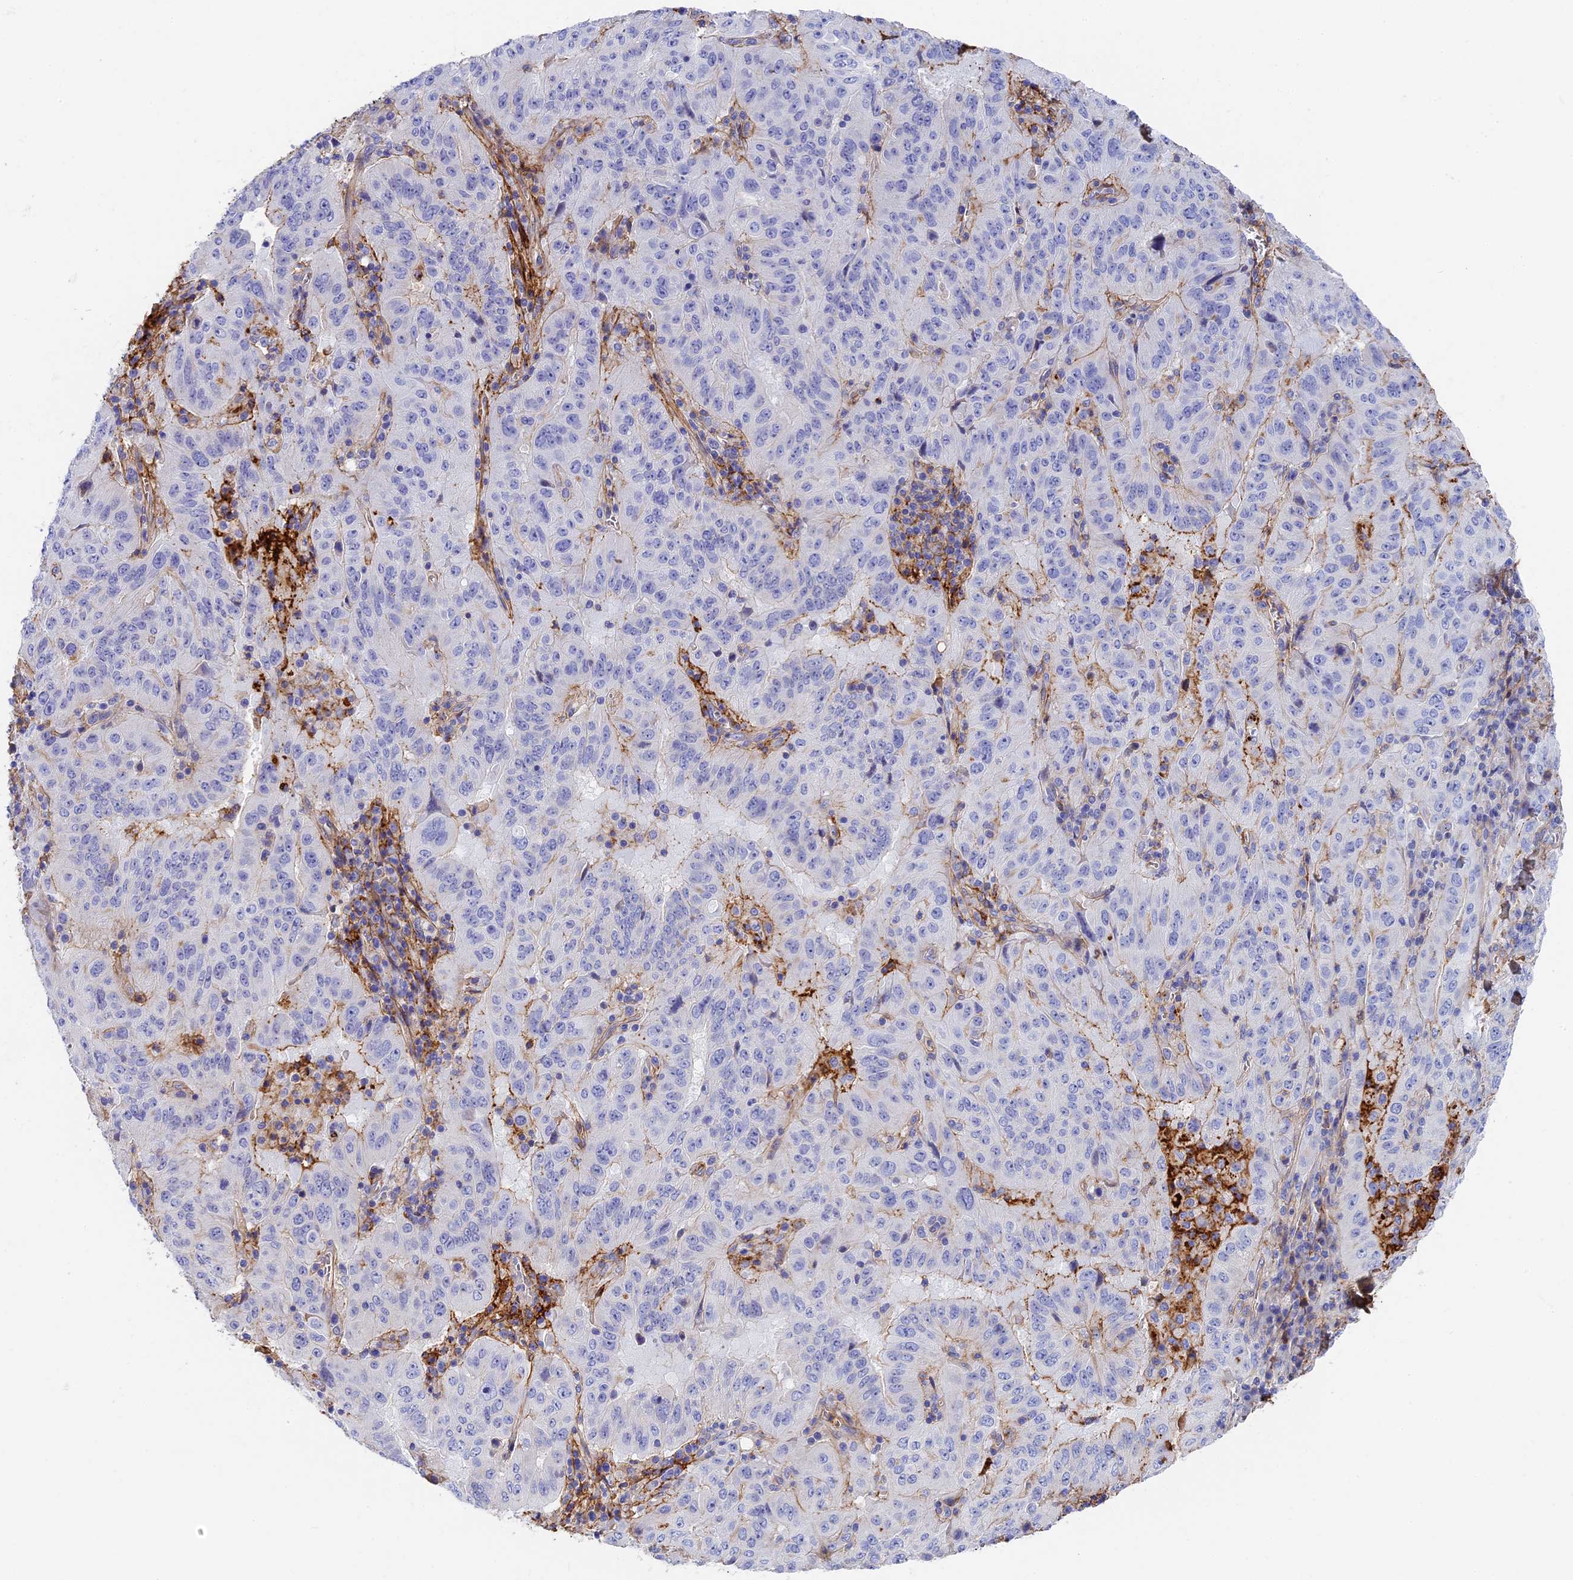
{"staining": {"intensity": "negative", "quantity": "none", "location": "none"}, "tissue": "pancreatic cancer", "cell_type": "Tumor cells", "image_type": "cancer", "snomed": [{"axis": "morphology", "description": "Adenocarcinoma, NOS"}, {"axis": "topography", "description": "Pancreas"}], "caption": "This is an immunohistochemistry micrograph of pancreatic adenocarcinoma. There is no positivity in tumor cells.", "gene": "ITIH1", "patient": {"sex": "male", "age": 63}}